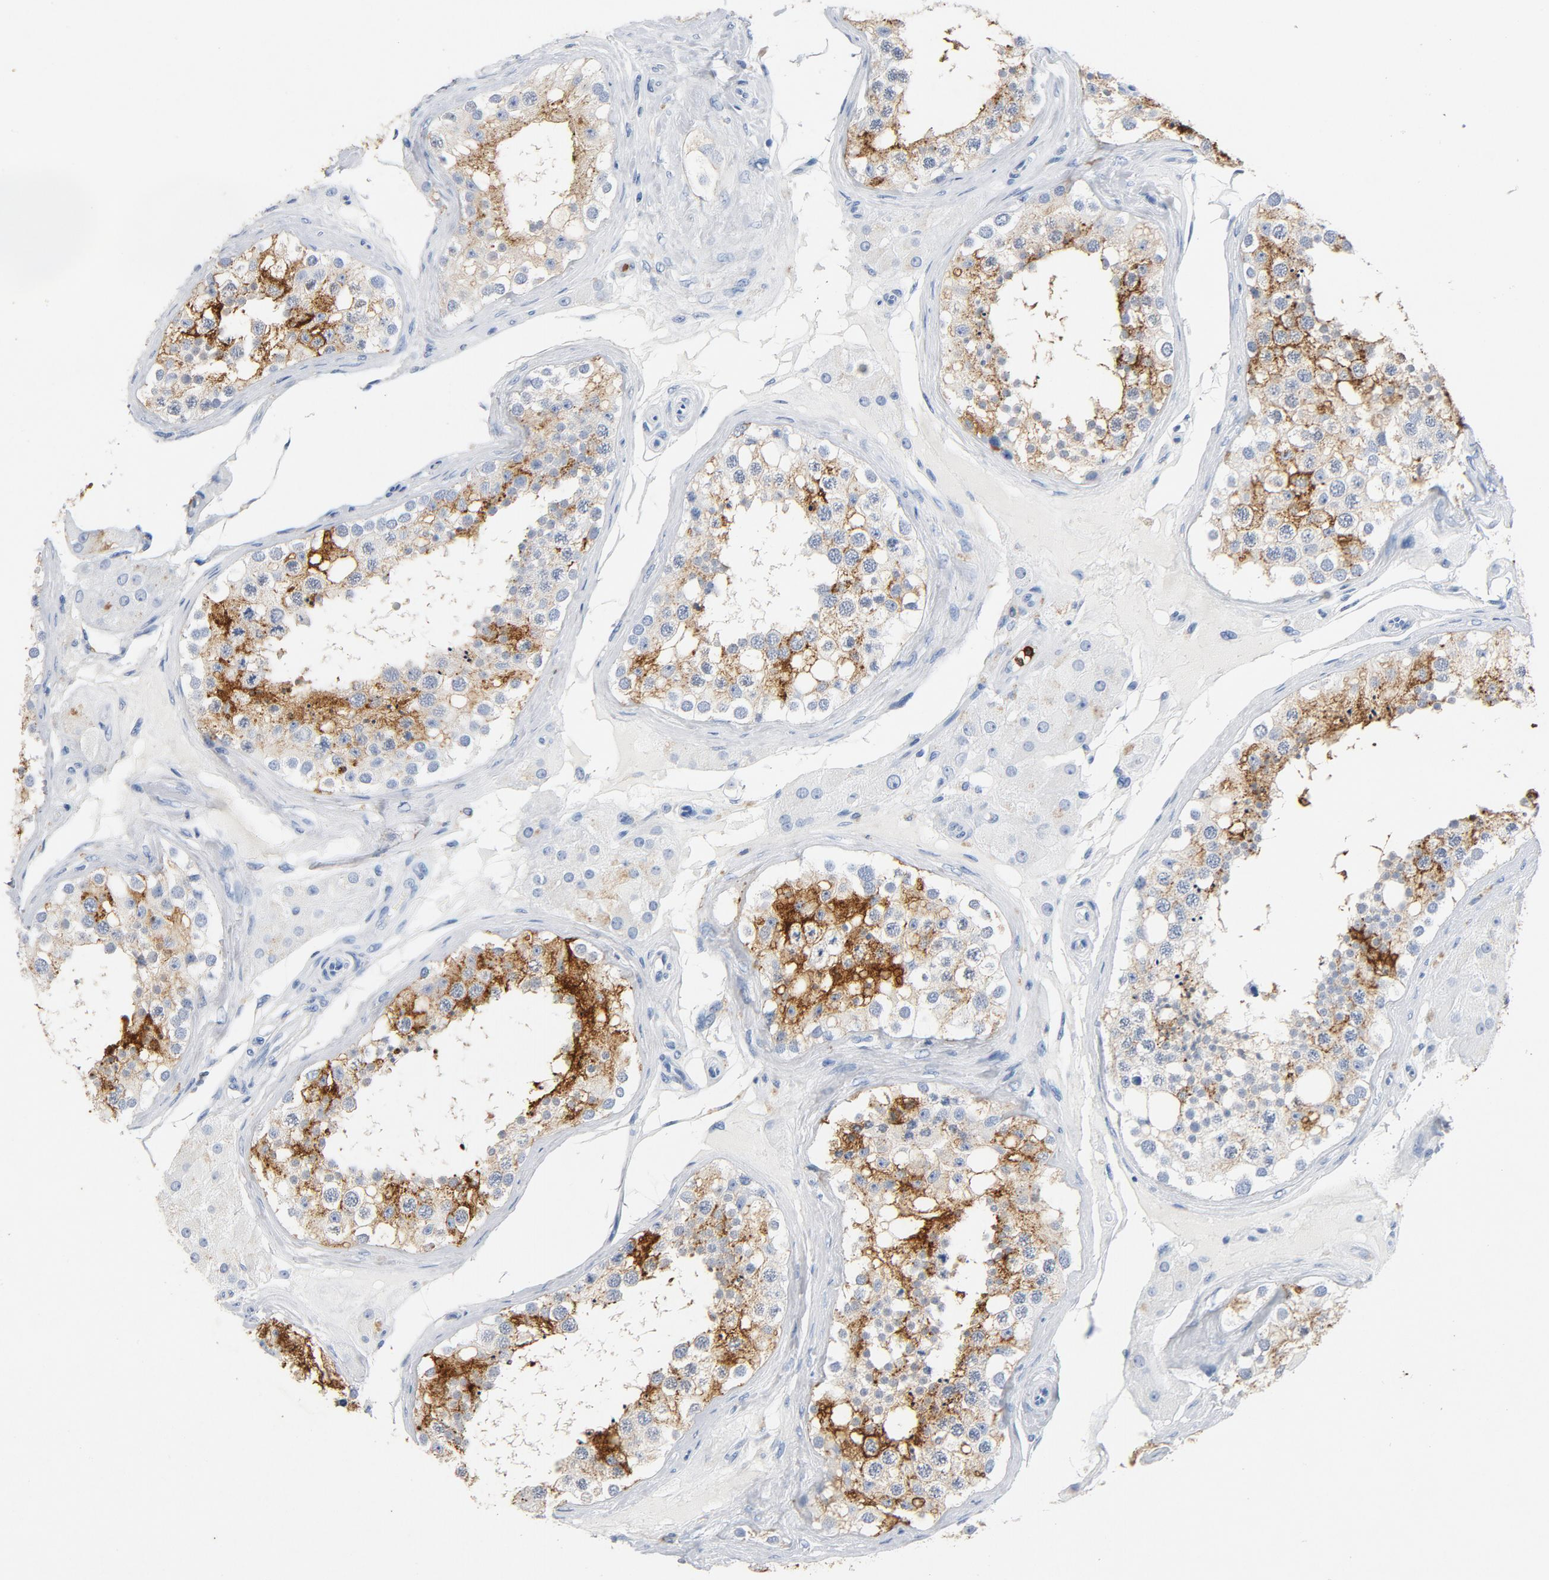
{"staining": {"intensity": "strong", "quantity": ">75%", "location": "cytoplasmic/membranous"}, "tissue": "testis", "cell_type": "Cells in seminiferous ducts", "image_type": "normal", "snomed": [{"axis": "morphology", "description": "Normal tissue, NOS"}, {"axis": "topography", "description": "Testis"}], "caption": "Protein staining by immunohistochemistry exhibits strong cytoplasmic/membranous positivity in approximately >75% of cells in seminiferous ducts in normal testis.", "gene": "PTPRB", "patient": {"sex": "male", "age": 68}}